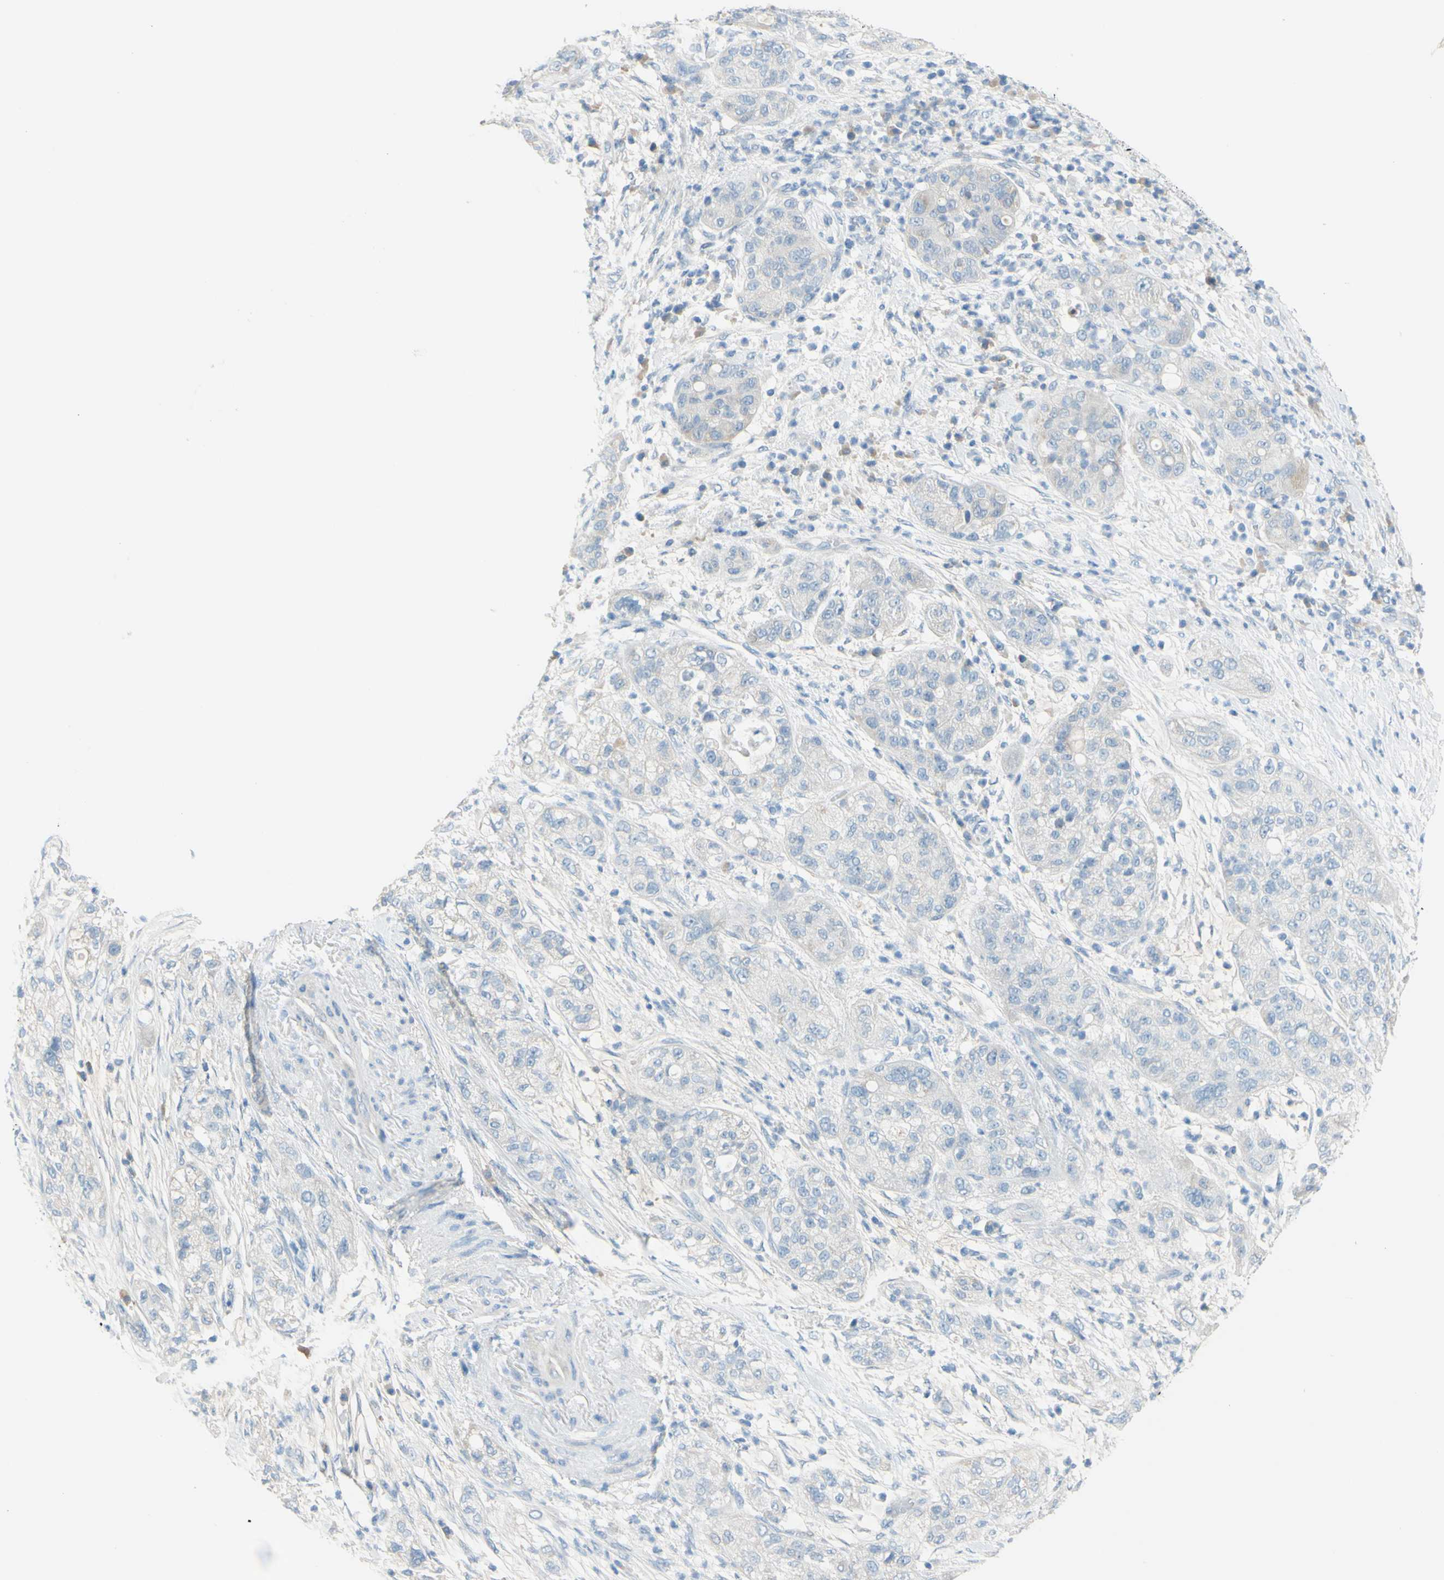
{"staining": {"intensity": "weak", "quantity": "25%-75%", "location": "cytoplasmic/membranous"}, "tissue": "pancreatic cancer", "cell_type": "Tumor cells", "image_type": "cancer", "snomed": [{"axis": "morphology", "description": "Adenocarcinoma, NOS"}, {"axis": "topography", "description": "Pancreas"}], "caption": "A high-resolution image shows immunohistochemistry staining of pancreatic cancer (adenocarcinoma), which exhibits weak cytoplasmic/membranous staining in about 25%-75% of tumor cells. (Brightfield microscopy of DAB IHC at high magnification).", "gene": "SLC1A2", "patient": {"sex": "female", "age": 78}}